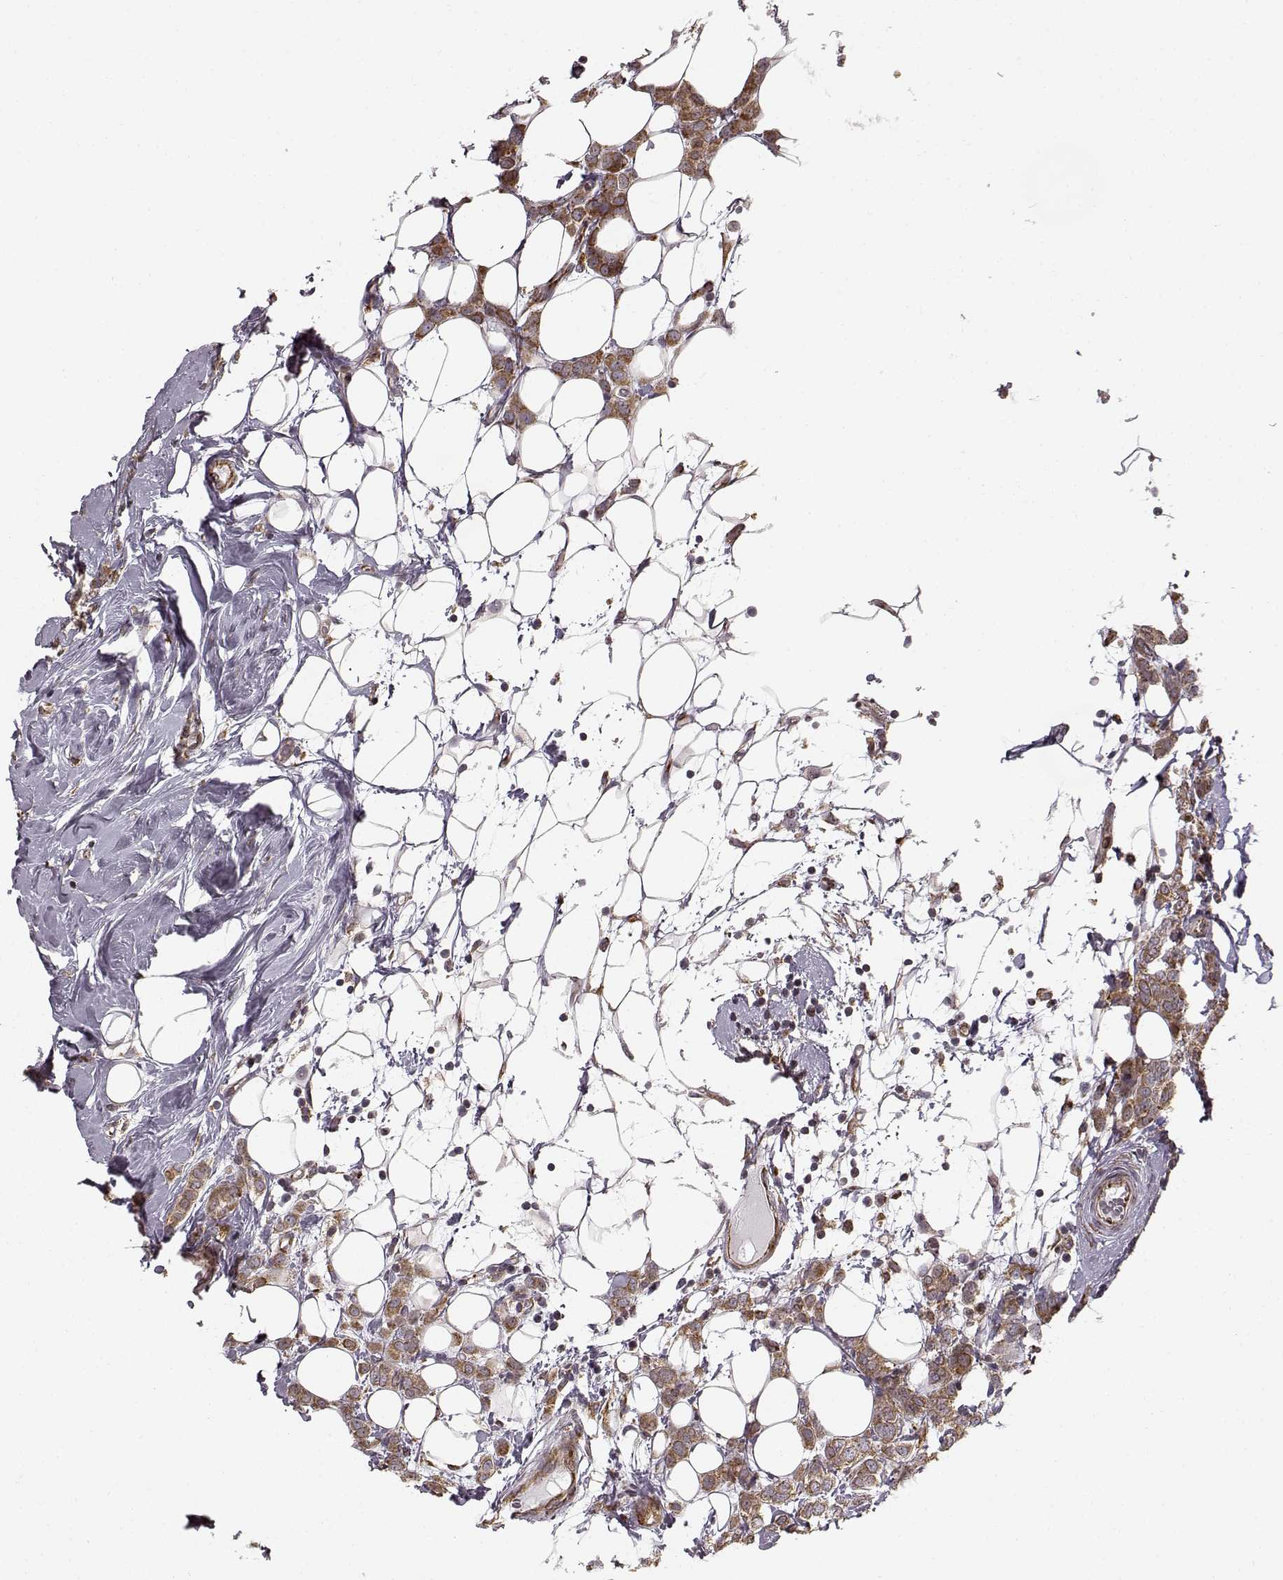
{"staining": {"intensity": "moderate", "quantity": ">75%", "location": "cytoplasmic/membranous"}, "tissue": "breast cancer", "cell_type": "Tumor cells", "image_type": "cancer", "snomed": [{"axis": "morphology", "description": "Lobular carcinoma"}, {"axis": "topography", "description": "Breast"}], "caption": "Protein analysis of breast cancer tissue displays moderate cytoplasmic/membranous expression in about >75% of tumor cells.", "gene": "TMEM14A", "patient": {"sex": "female", "age": 49}}